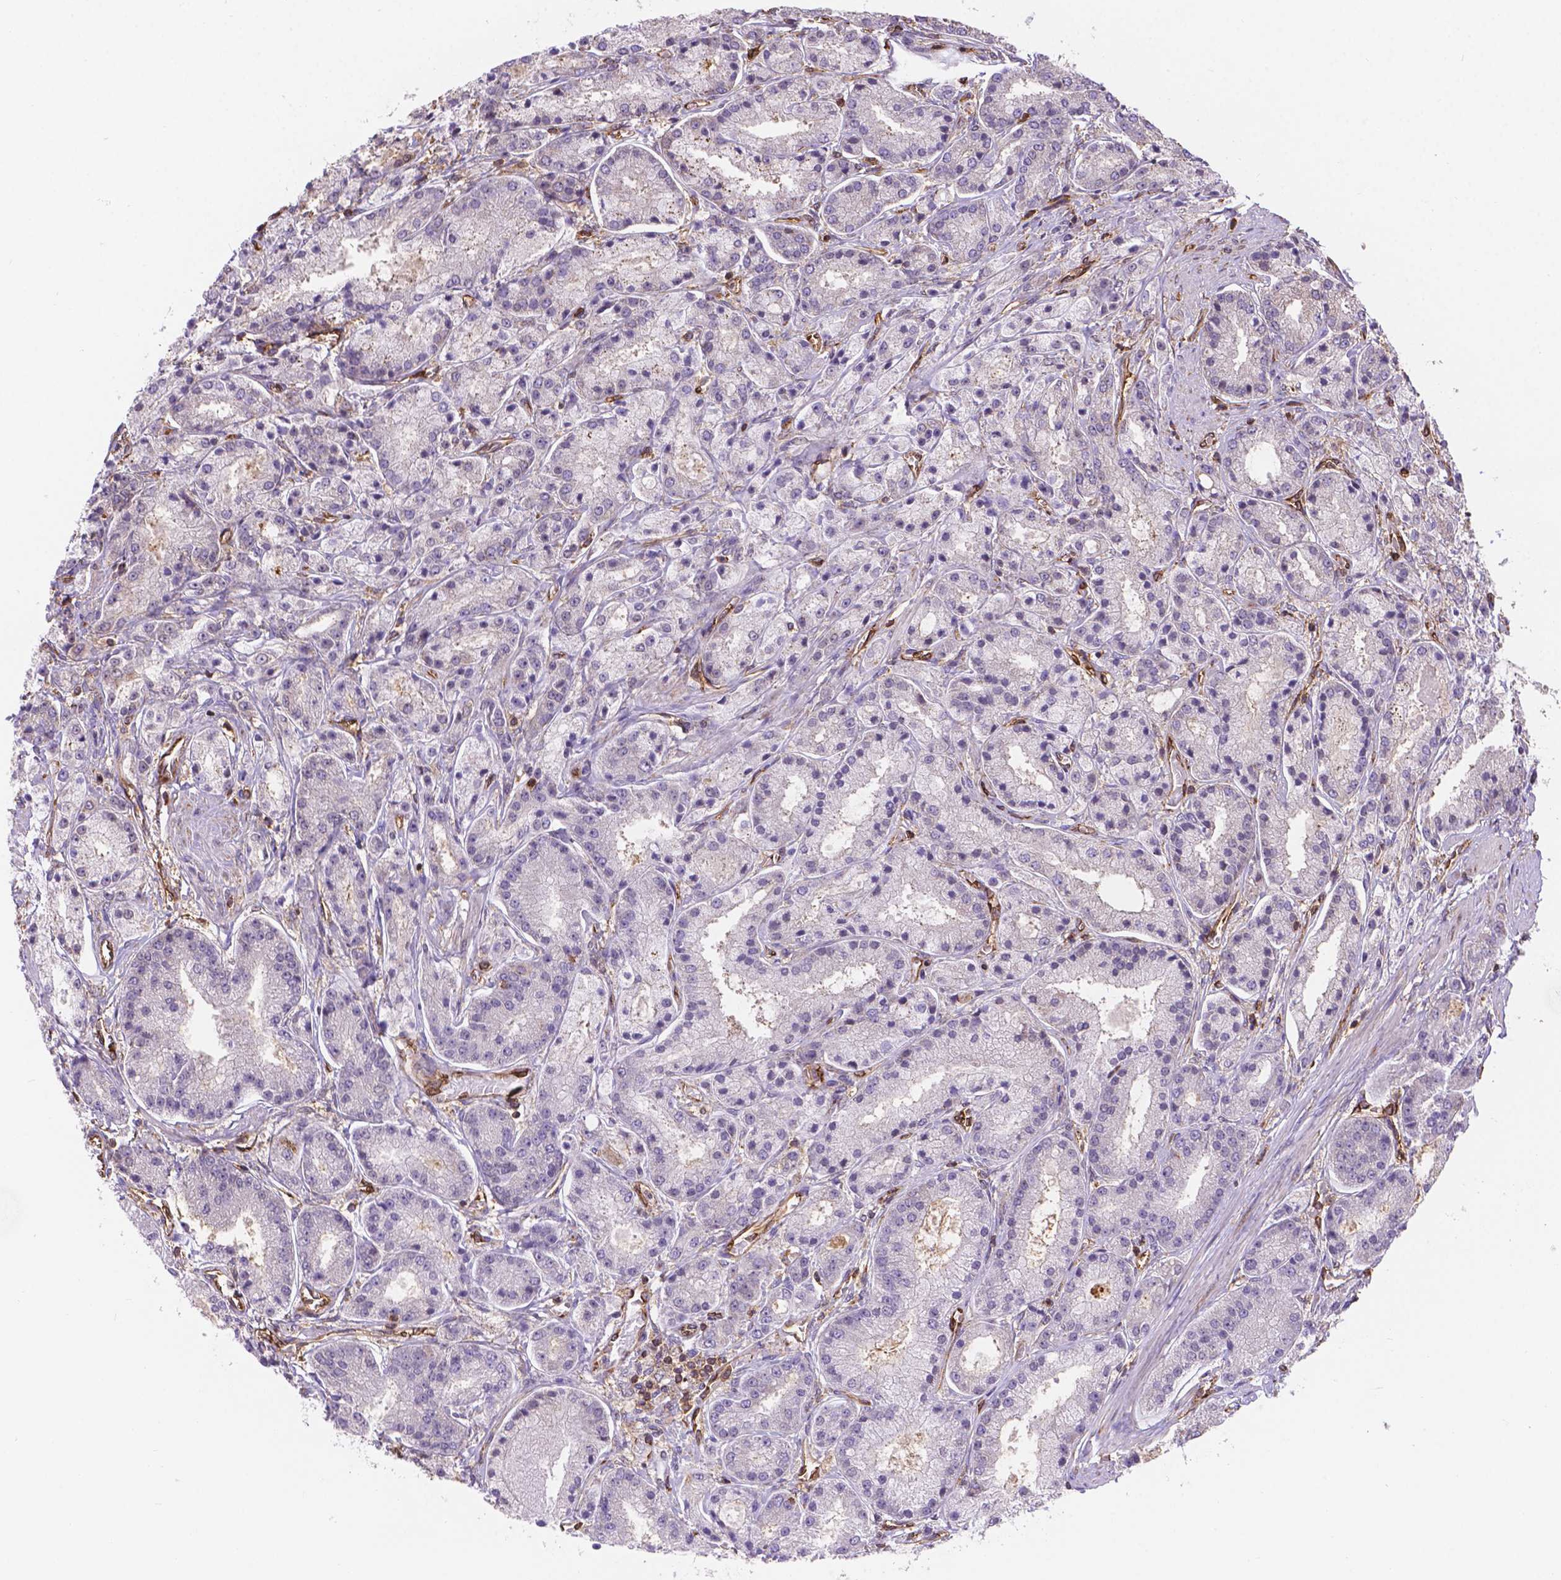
{"staining": {"intensity": "negative", "quantity": "none", "location": "none"}, "tissue": "prostate cancer", "cell_type": "Tumor cells", "image_type": "cancer", "snomed": [{"axis": "morphology", "description": "Adenocarcinoma, High grade"}, {"axis": "topography", "description": "Prostate"}], "caption": "An image of prostate cancer stained for a protein displays no brown staining in tumor cells.", "gene": "DMWD", "patient": {"sex": "male", "age": 67}}